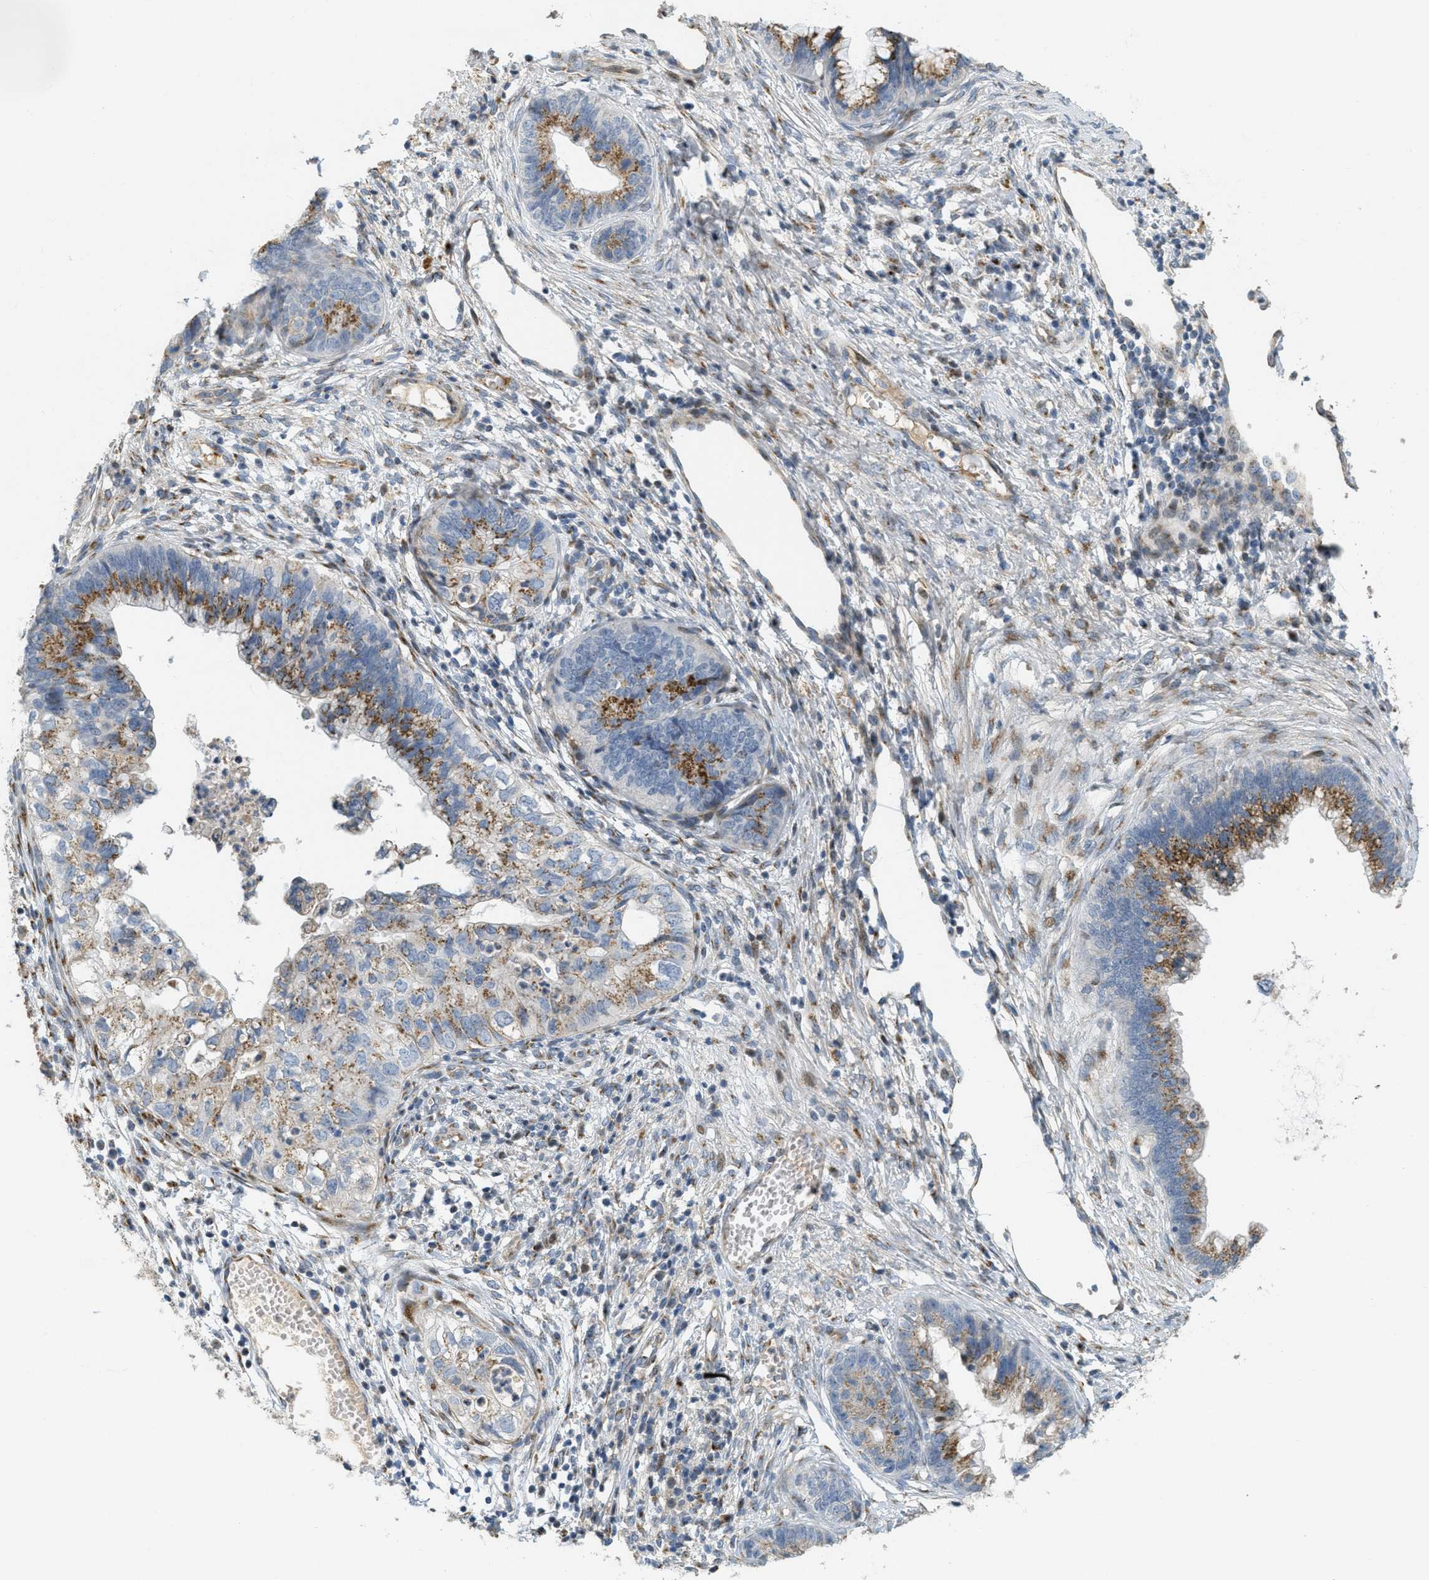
{"staining": {"intensity": "moderate", "quantity": ">75%", "location": "cytoplasmic/membranous"}, "tissue": "cervical cancer", "cell_type": "Tumor cells", "image_type": "cancer", "snomed": [{"axis": "morphology", "description": "Adenocarcinoma, NOS"}, {"axis": "topography", "description": "Cervix"}], "caption": "A micrograph of human cervical cancer (adenocarcinoma) stained for a protein exhibits moderate cytoplasmic/membranous brown staining in tumor cells.", "gene": "ZFPL1", "patient": {"sex": "female", "age": 44}}